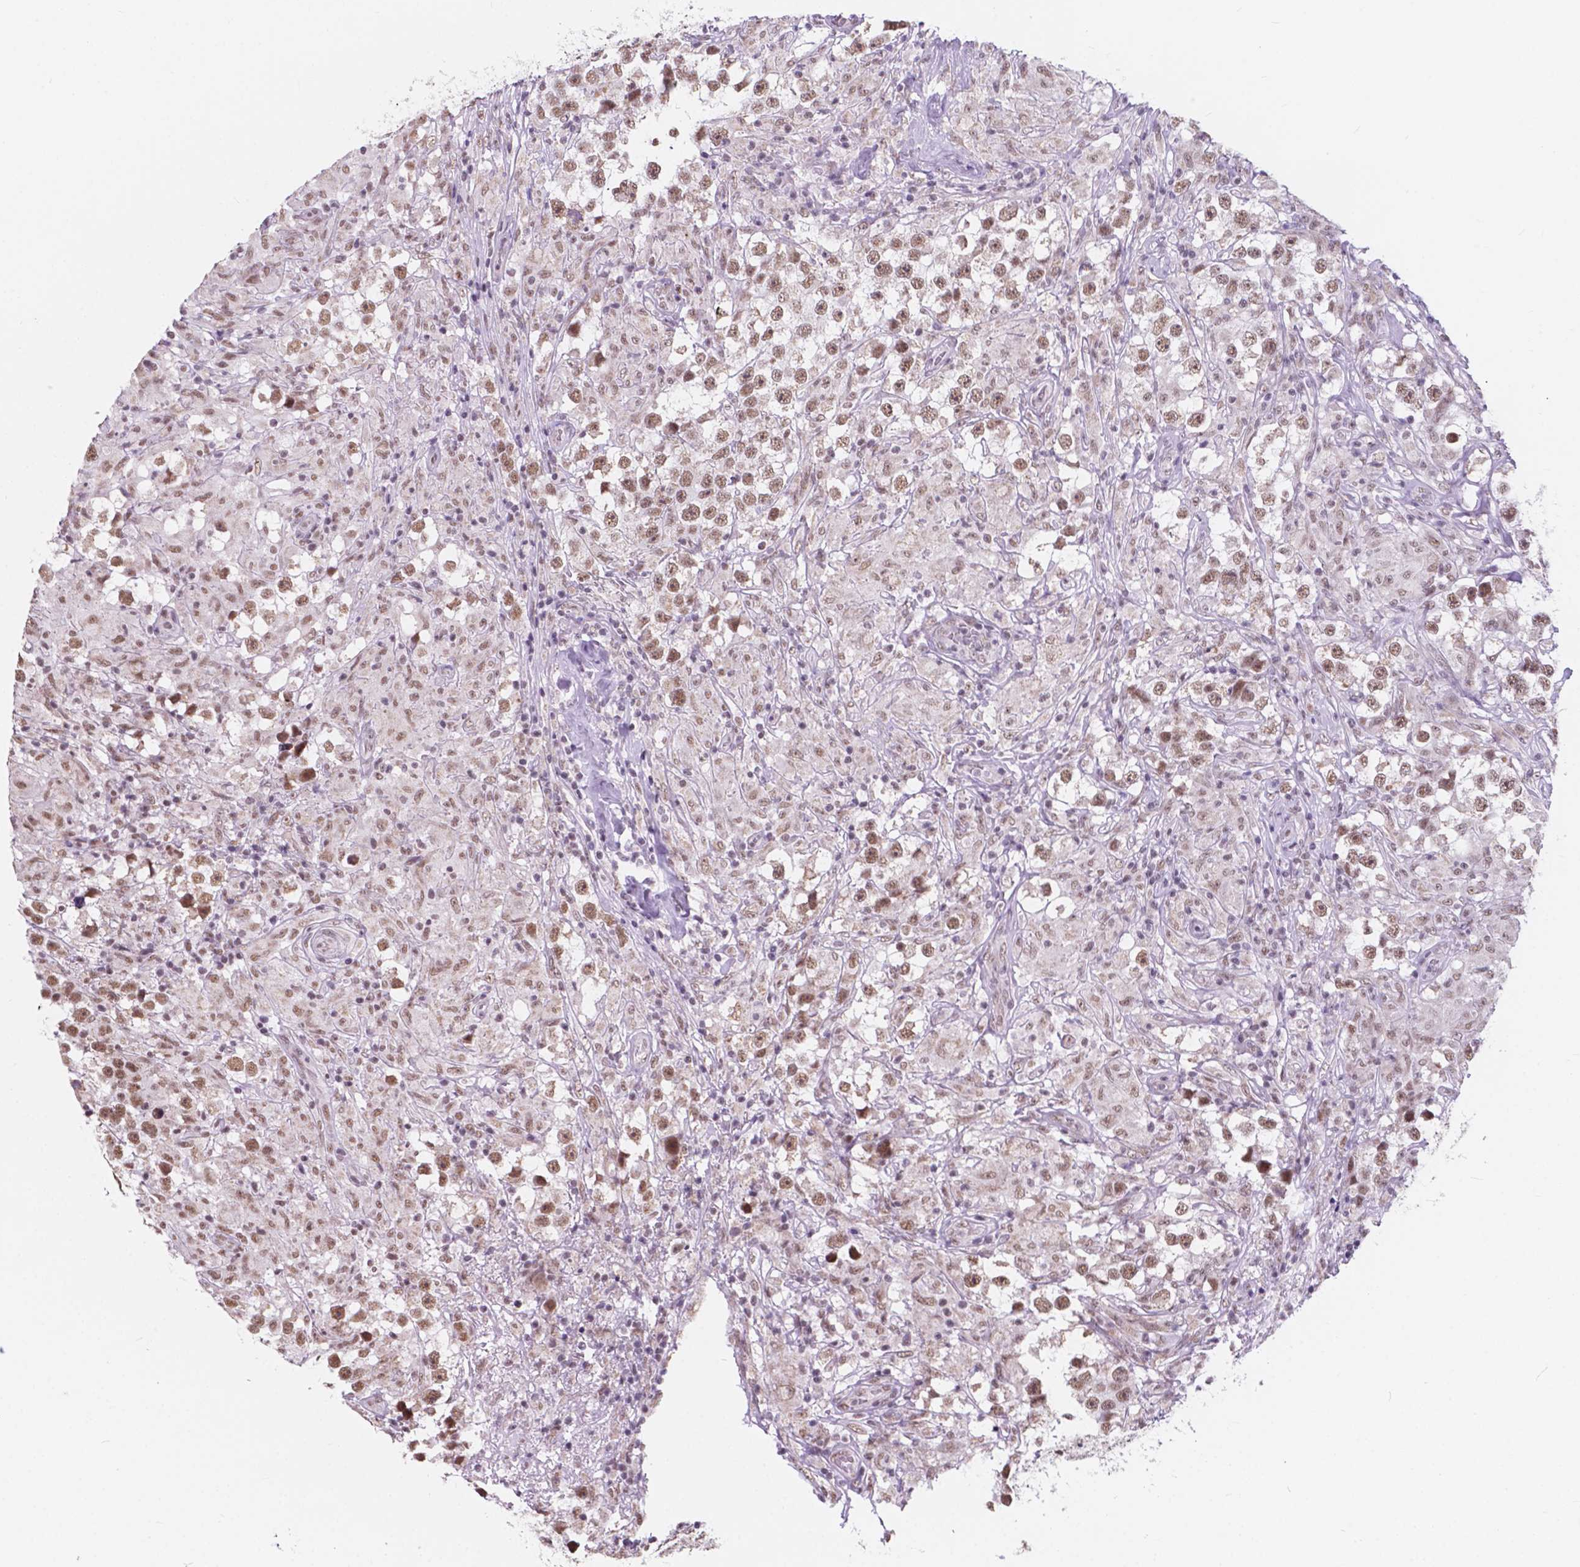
{"staining": {"intensity": "moderate", "quantity": ">75%", "location": "nuclear"}, "tissue": "testis cancer", "cell_type": "Tumor cells", "image_type": "cancer", "snomed": [{"axis": "morphology", "description": "Seminoma, NOS"}, {"axis": "topography", "description": "Testis"}], "caption": "This is an image of IHC staining of testis cancer (seminoma), which shows moderate positivity in the nuclear of tumor cells.", "gene": "BCAS2", "patient": {"sex": "male", "age": 46}}